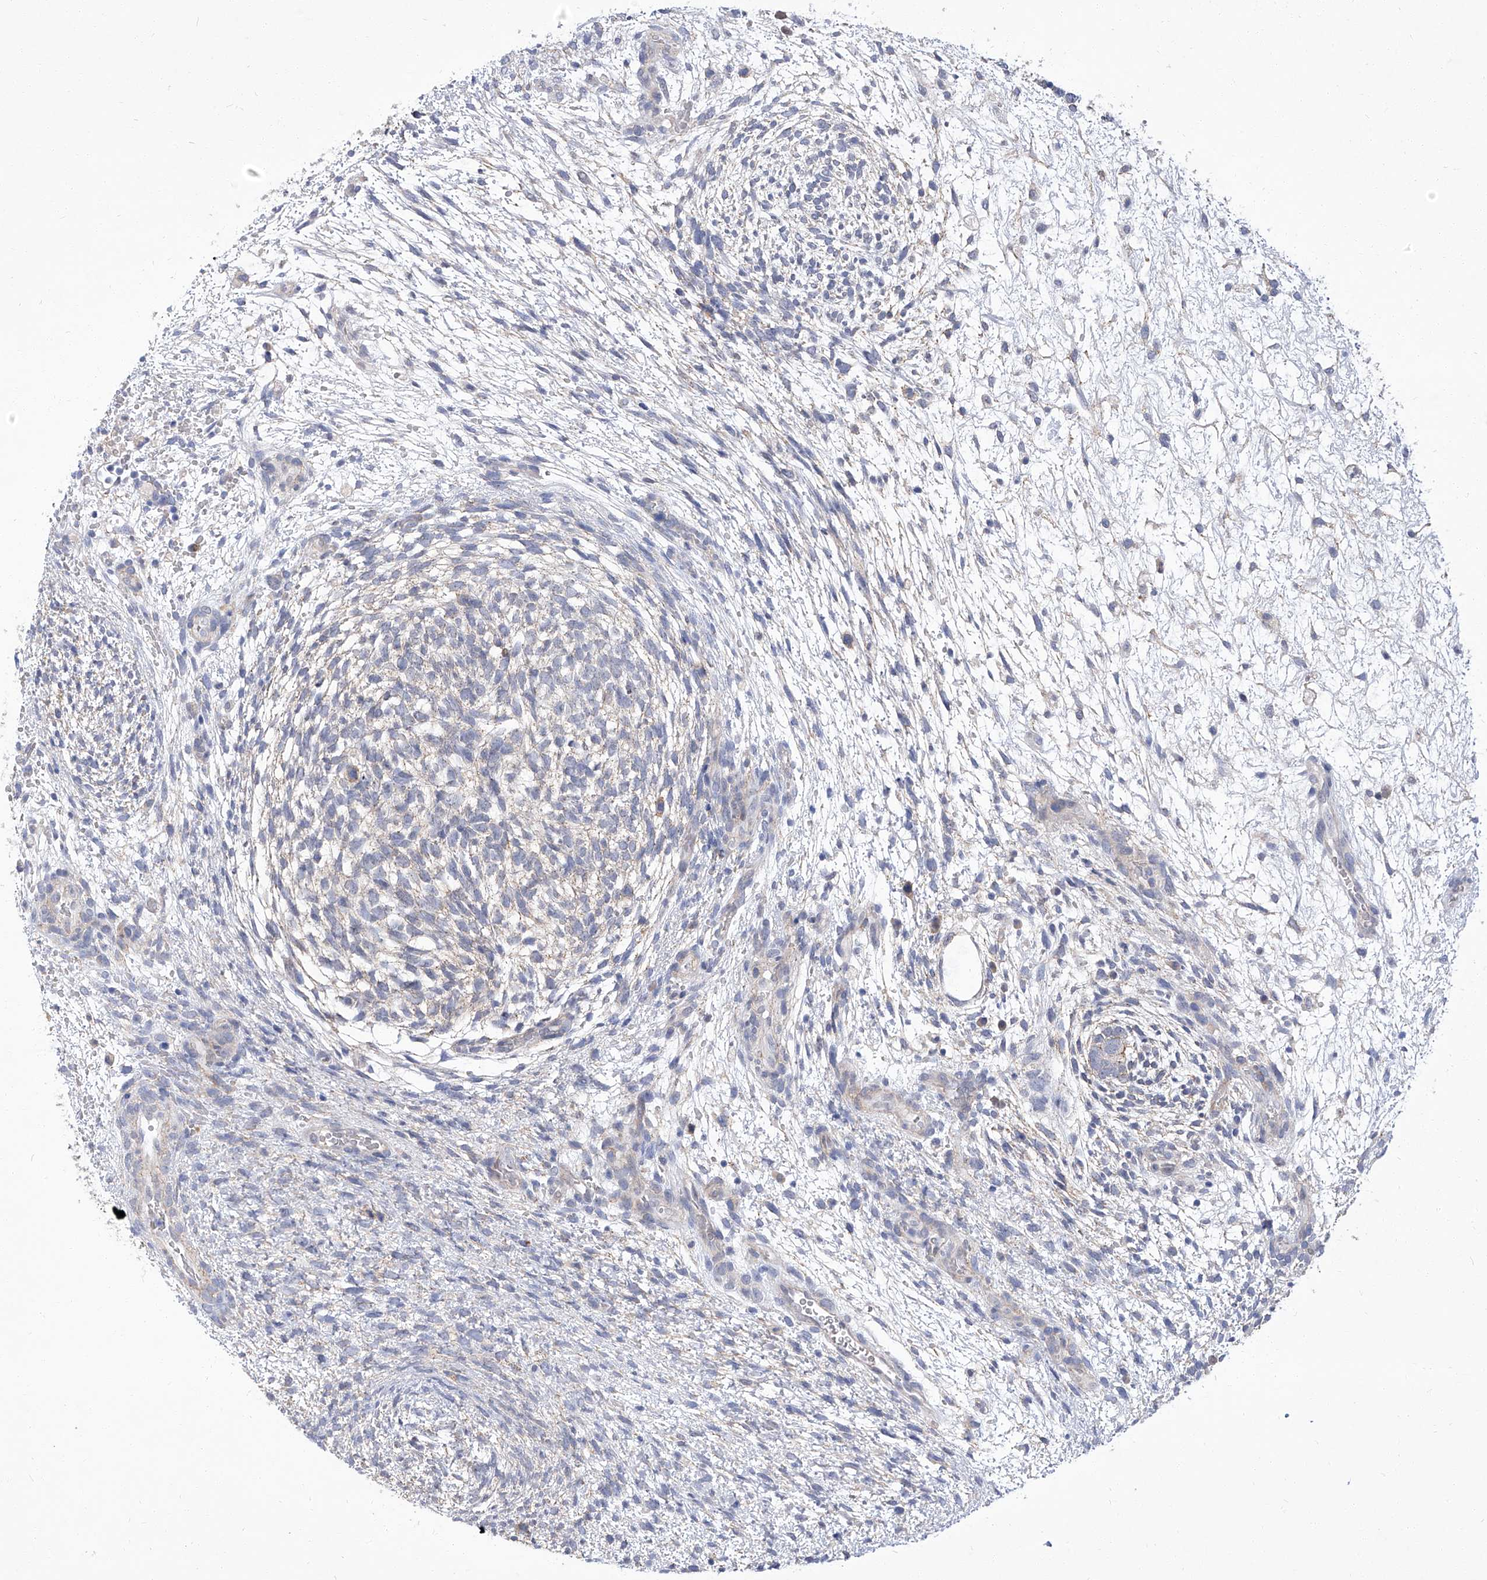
{"staining": {"intensity": "weak", "quantity": "25%-75%", "location": "cytoplasmic/membranous"}, "tissue": "testis cancer", "cell_type": "Tumor cells", "image_type": "cancer", "snomed": [{"axis": "morphology", "description": "Carcinoma, Embryonal, NOS"}, {"axis": "topography", "description": "Testis"}], "caption": "Testis cancer stained with immunohistochemistry shows weak cytoplasmic/membranous expression in approximately 25%-75% of tumor cells.", "gene": "PARD3", "patient": {"sex": "male", "age": 37}}